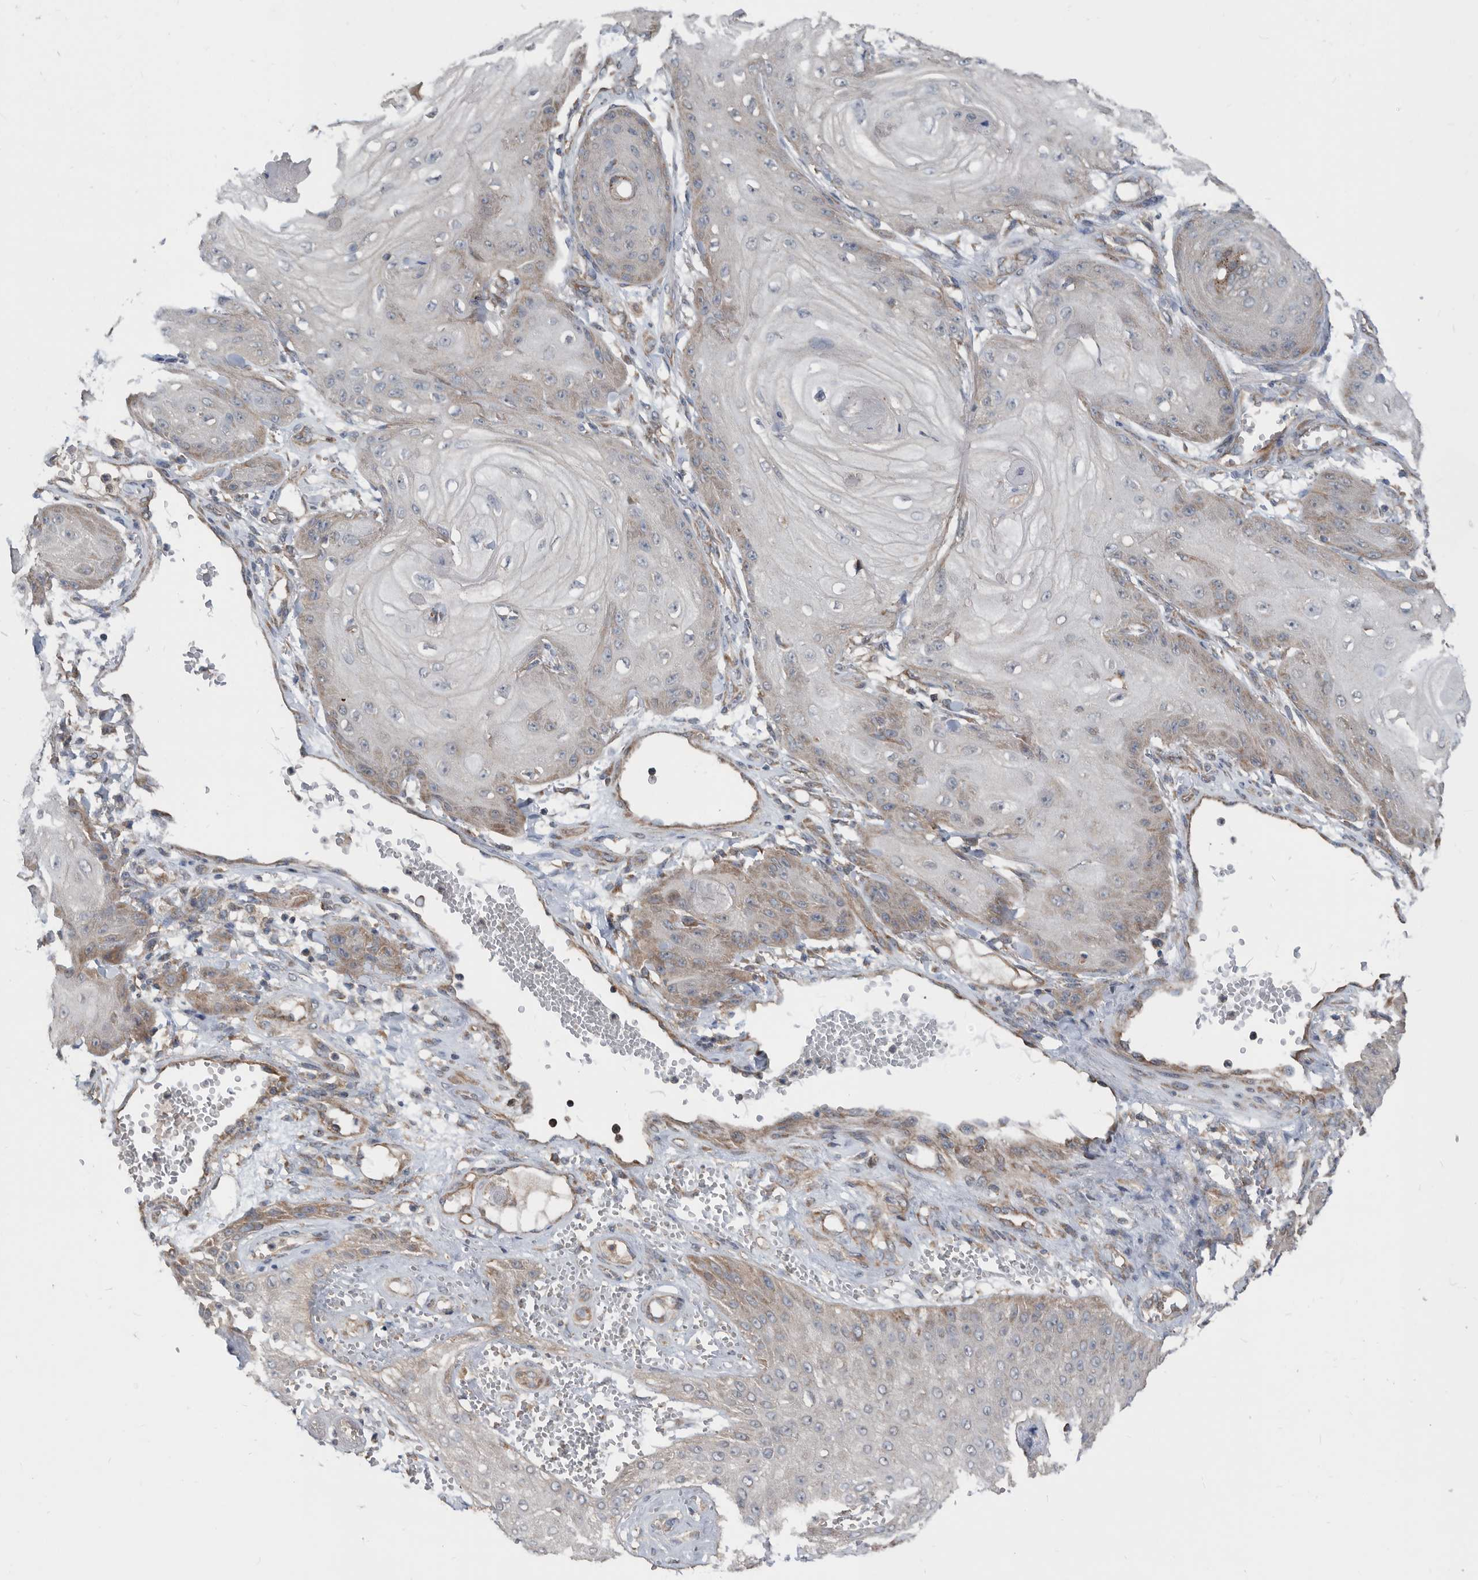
{"staining": {"intensity": "weak", "quantity": "25%-75%", "location": "cytoplasmic/membranous"}, "tissue": "skin cancer", "cell_type": "Tumor cells", "image_type": "cancer", "snomed": [{"axis": "morphology", "description": "Squamous cell carcinoma, NOS"}, {"axis": "topography", "description": "Skin"}], "caption": "Approximately 25%-75% of tumor cells in skin squamous cell carcinoma reveal weak cytoplasmic/membranous protein staining as visualized by brown immunohistochemical staining.", "gene": "AFAP1", "patient": {"sex": "male", "age": 74}}